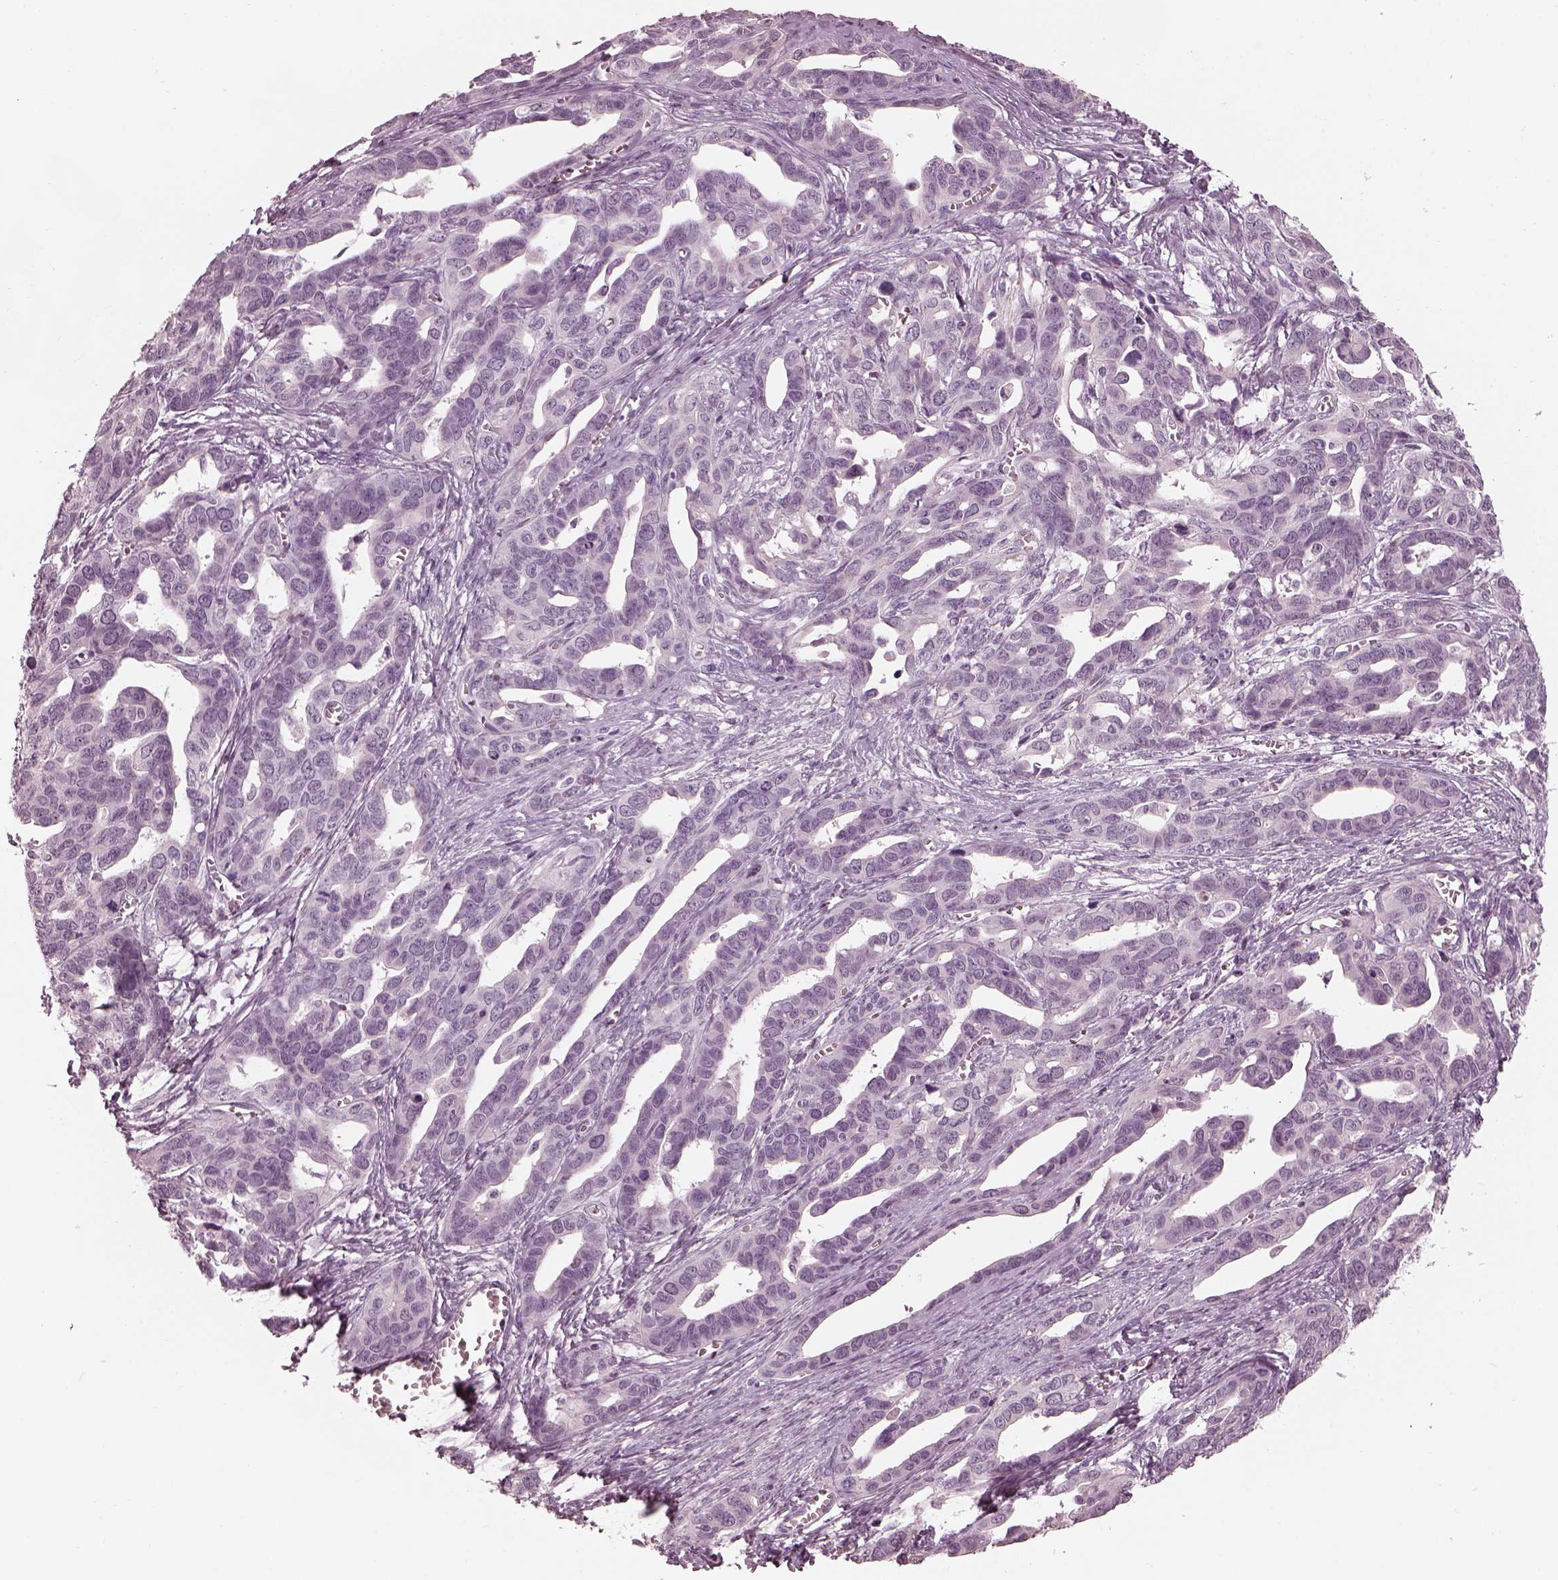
{"staining": {"intensity": "negative", "quantity": "none", "location": "none"}, "tissue": "ovarian cancer", "cell_type": "Tumor cells", "image_type": "cancer", "snomed": [{"axis": "morphology", "description": "Cystadenocarcinoma, serous, NOS"}, {"axis": "topography", "description": "Ovary"}], "caption": "Ovarian cancer (serous cystadenocarcinoma) was stained to show a protein in brown. There is no significant expression in tumor cells.", "gene": "OPTC", "patient": {"sex": "female", "age": 69}}